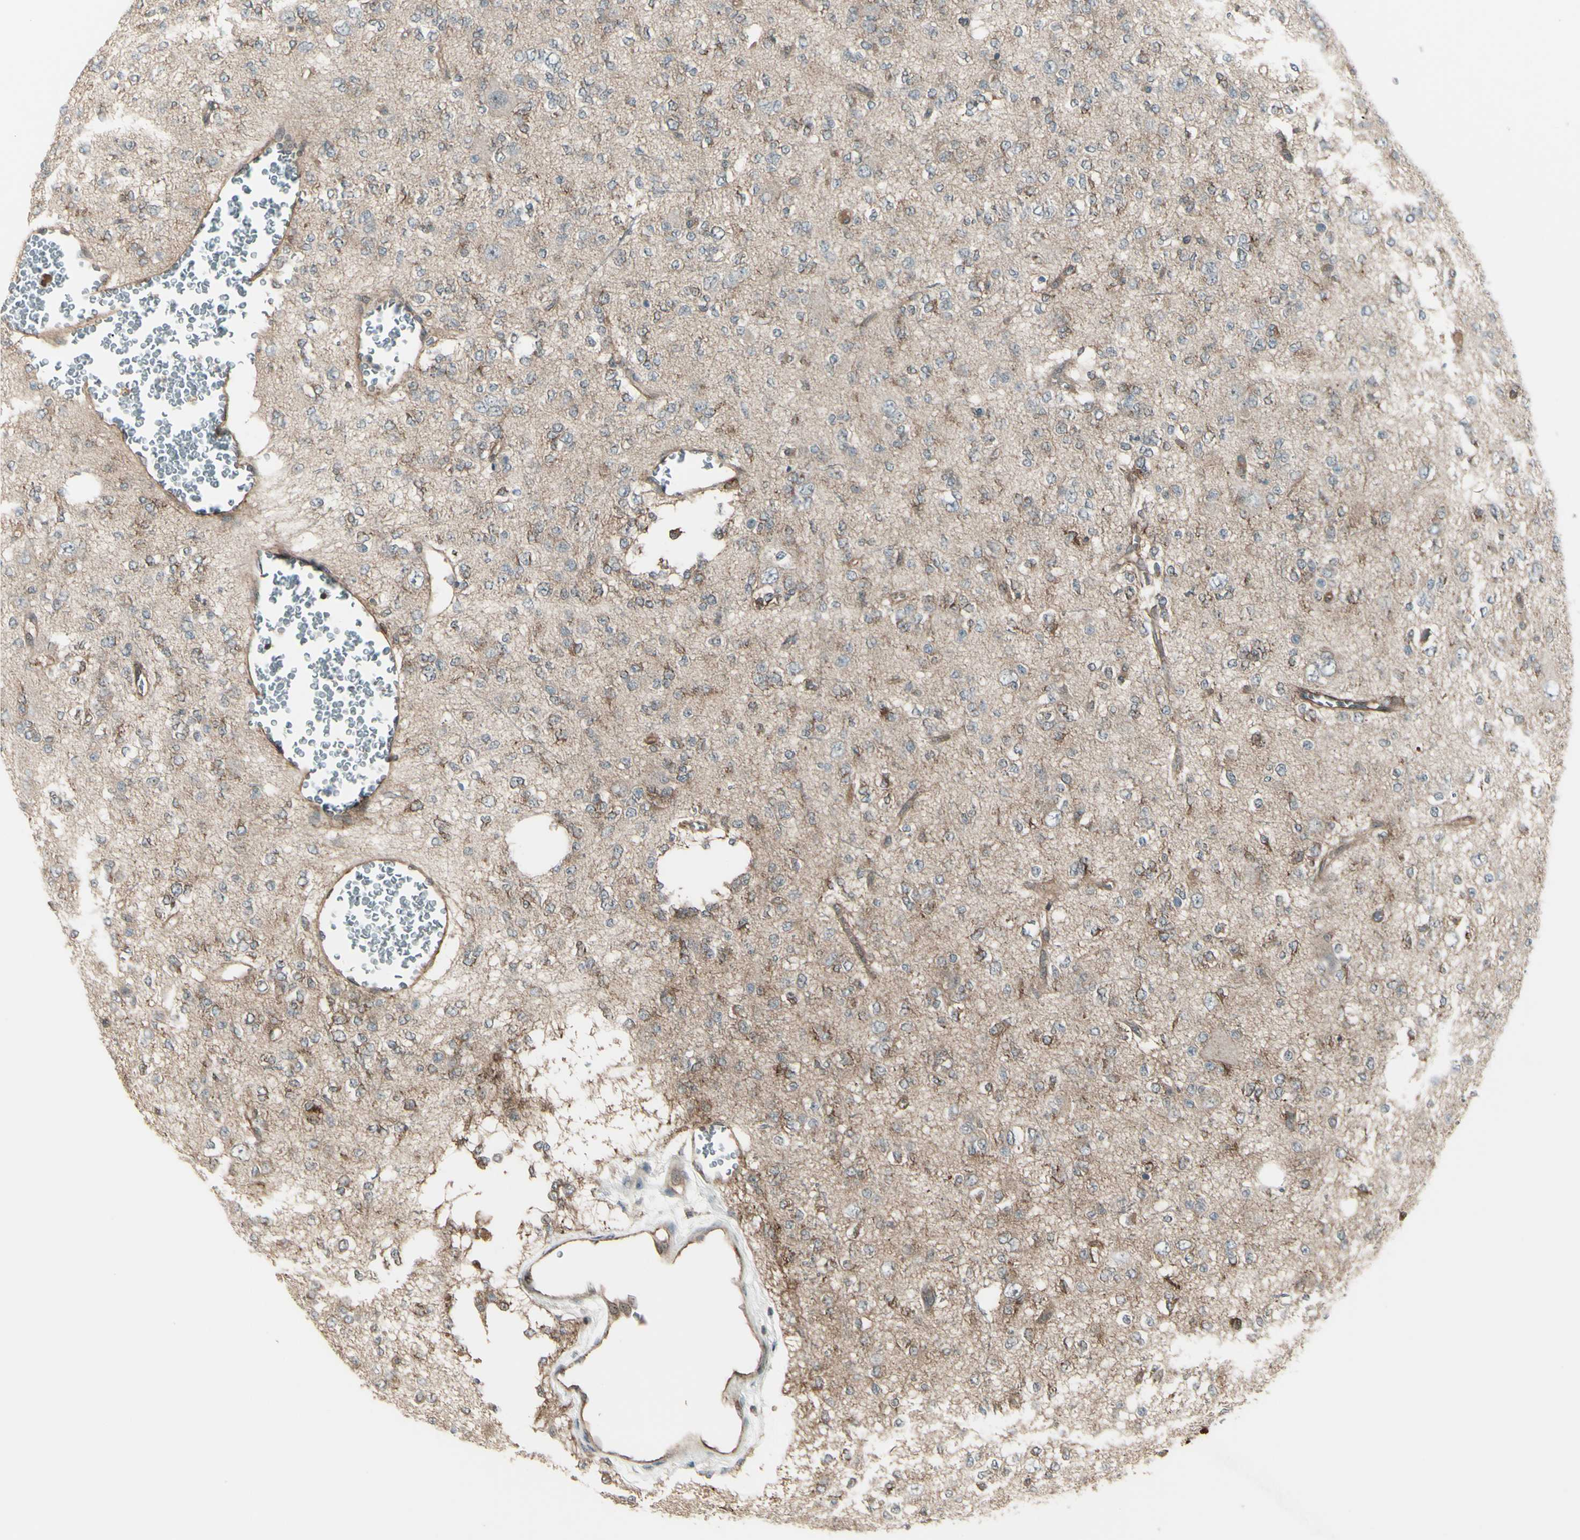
{"staining": {"intensity": "weak", "quantity": "25%-75%", "location": "cytoplasmic/membranous"}, "tissue": "glioma", "cell_type": "Tumor cells", "image_type": "cancer", "snomed": [{"axis": "morphology", "description": "Glioma, malignant, Low grade"}, {"axis": "topography", "description": "Brain"}], "caption": "Malignant glioma (low-grade) tissue displays weak cytoplasmic/membranous staining in about 25%-75% of tumor cells The staining was performed using DAB (3,3'-diaminobenzidine), with brown indicating positive protein expression. Nuclei are stained blue with hematoxylin.", "gene": "FXYD5", "patient": {"sex": "male", "age": 38}}